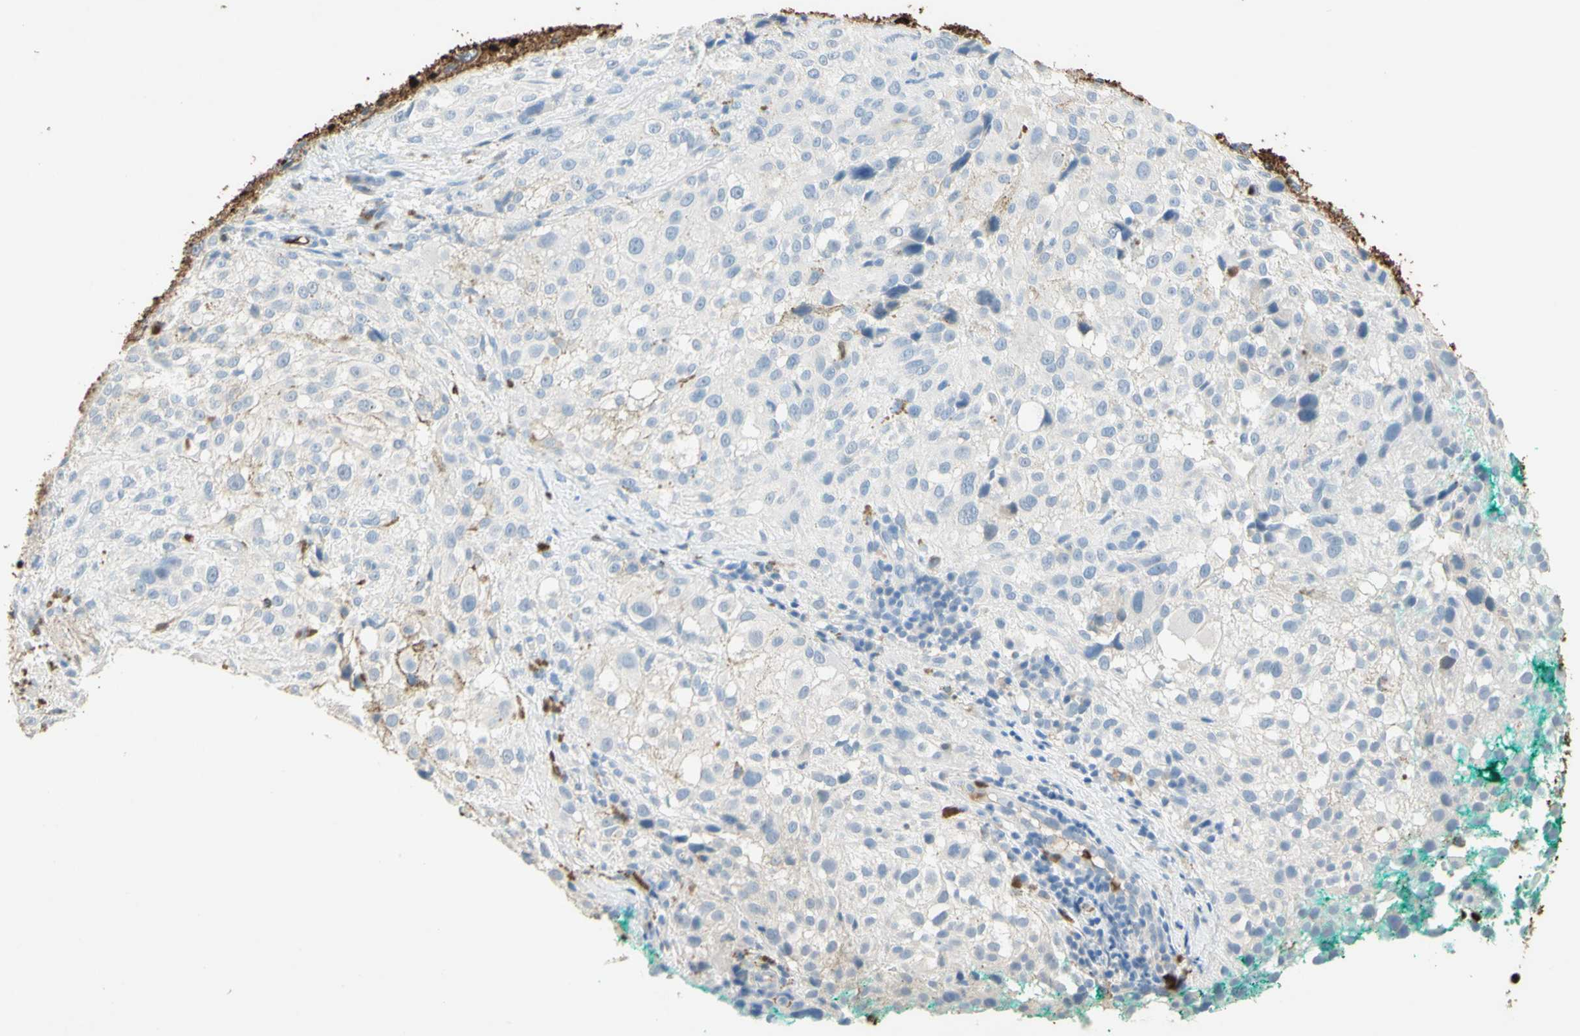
{"staining": {"intensity": "negative", "quantity": "none", "location": "none"}, "tissue": "melanoma", "cell_type": "Tumor cells", "image_type": "cancer", "snomed": [{"axis": "morphology", "description": "Necrosis, NOS"}, {"axis": "morphology", "description": "Malignant melanoma, NOS"}, {"axis": "topography", "description": "Skin"}], "caption": "Melanoma stained for a protein using immunohistochemistry shows no staining tumor cells.", "gene": "NFKBIZ", "patient": {"sex": "female", "age": 87}}